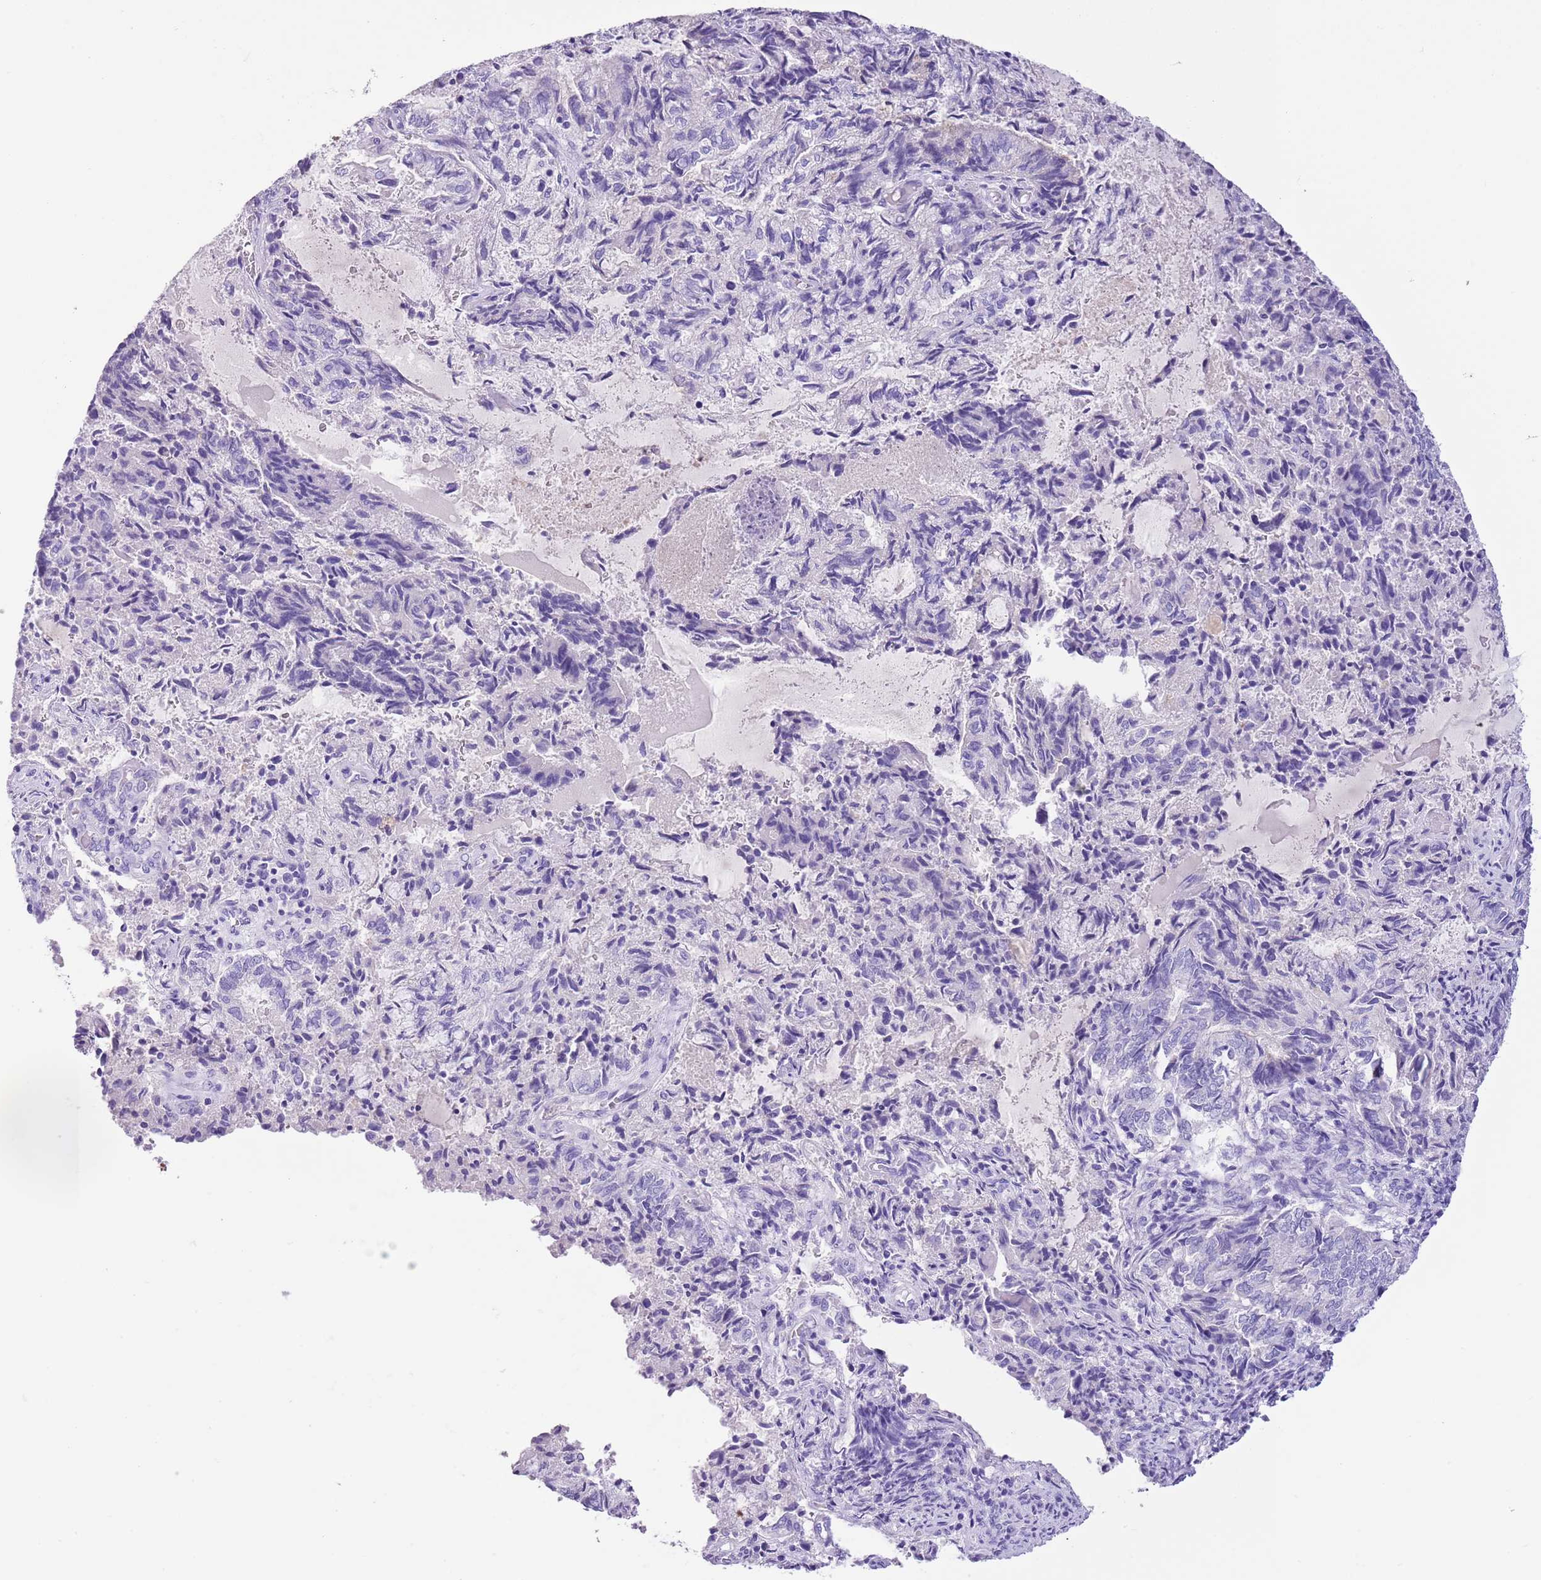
{"staining": {"intensity": "negative", "quantity": "none", "location": "none"}, "tissue": "endometrial cancer", "cell_type": "Tumor cells", "image_type": "cancer", "snomed": [{"axis": "morphology", "description": "Adenocarcinoma, NOS"}, {"axis": "topography", "description": "Endometrium"}], "caption": "Histopathology image shows no protein staining in tumor cells of endometrial cancer tissue.", "gene": "TBC1D10B", "patient": {"sex": "female", "age": 80}}